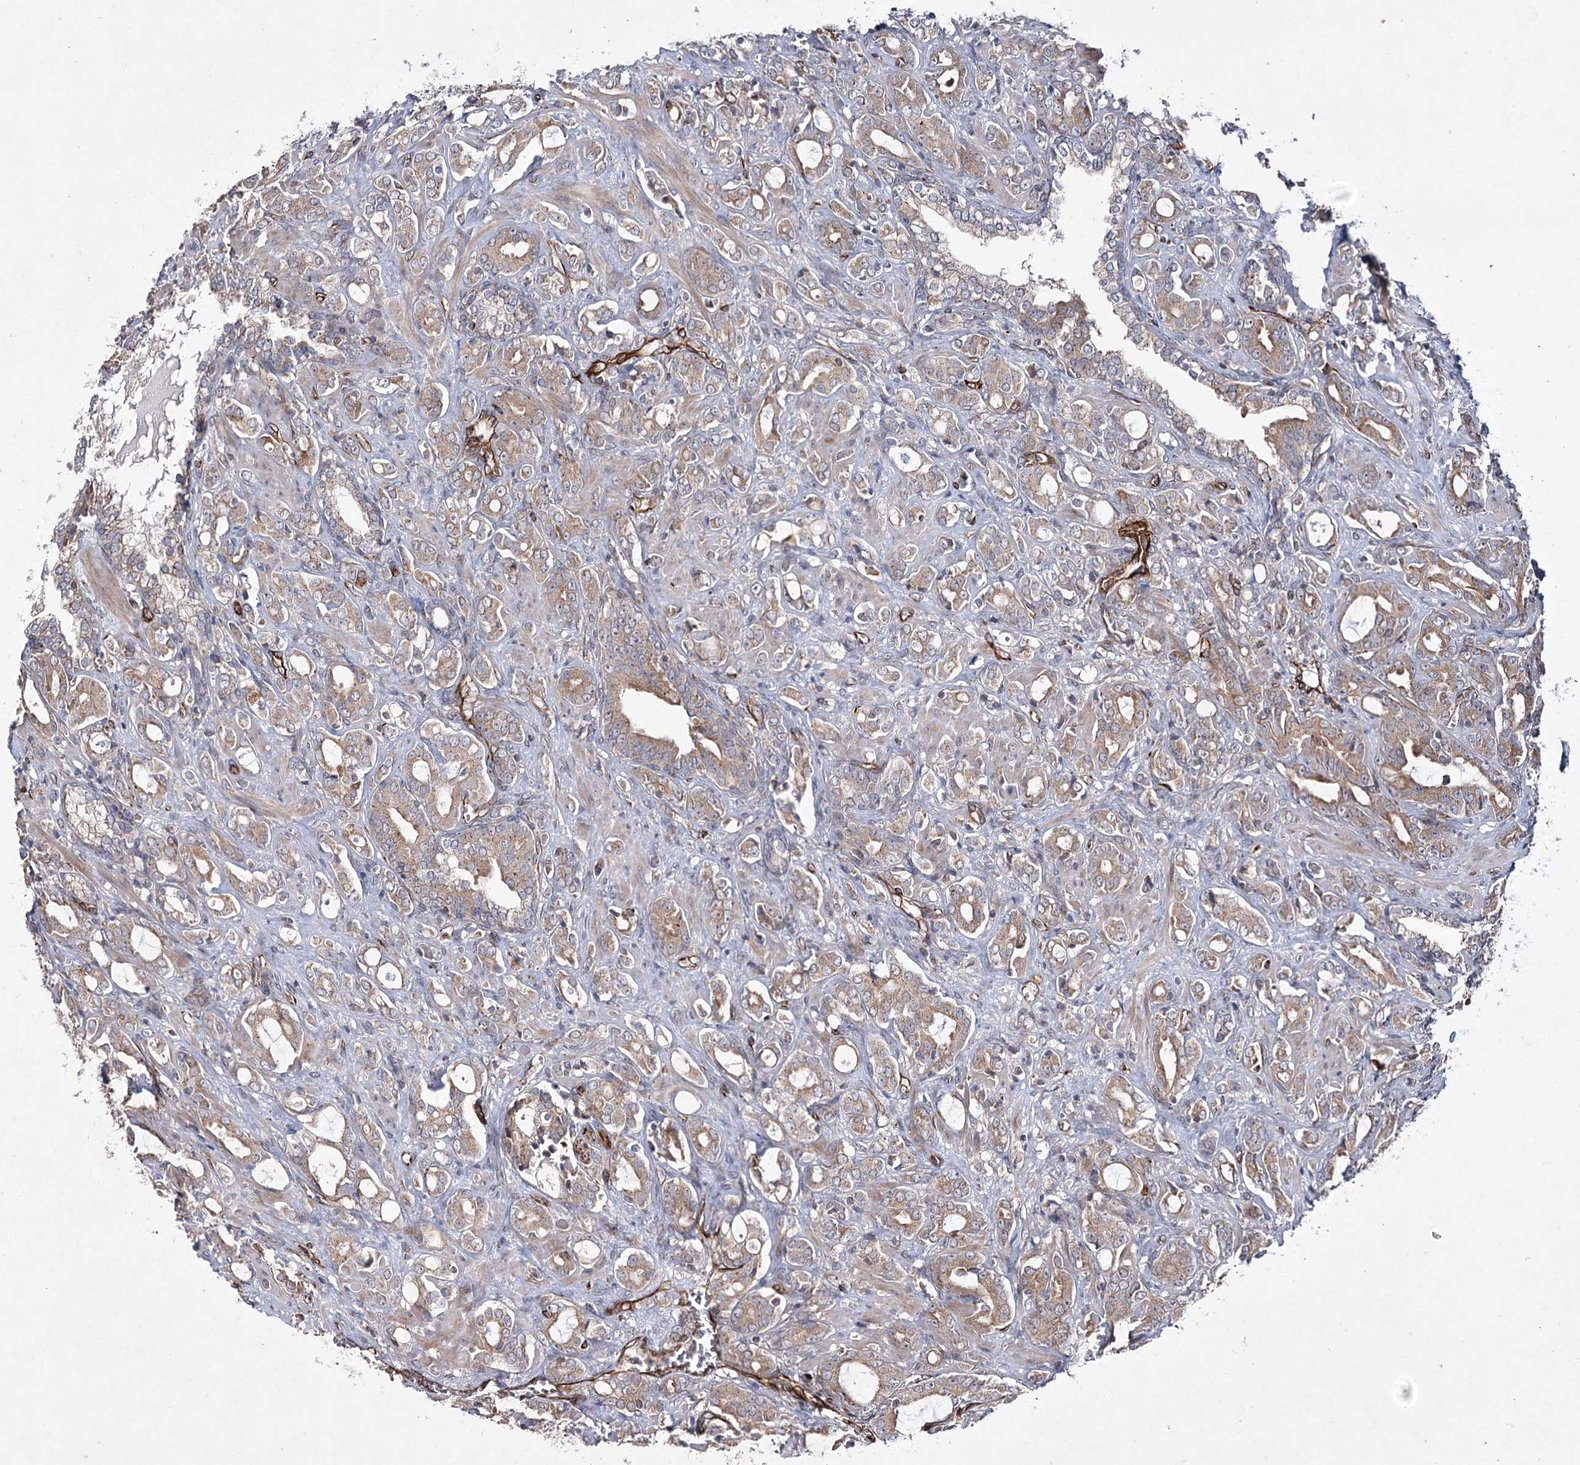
{"staining": {"intensity": "weak", "quantity": ">75%", "location": "cytoplasmic/membranous"}, "tissue": "prostate cancer", "cell_type": "Tumor cells", "image_type": "cancer", "snomed": [{"axis": "morphology", "description": "Adenocarcinoma, High grade"}, {"axis": "topography", "description": "Prostate"}], "caption": "This is an image of IHC staining of high-grade adenocarcinoma (prostate), which shows weak expression in the cytoplasmic/membranous of tumor cells.", "gene": "DPEP2", "patient": {"sex": "male", "age": 72}}